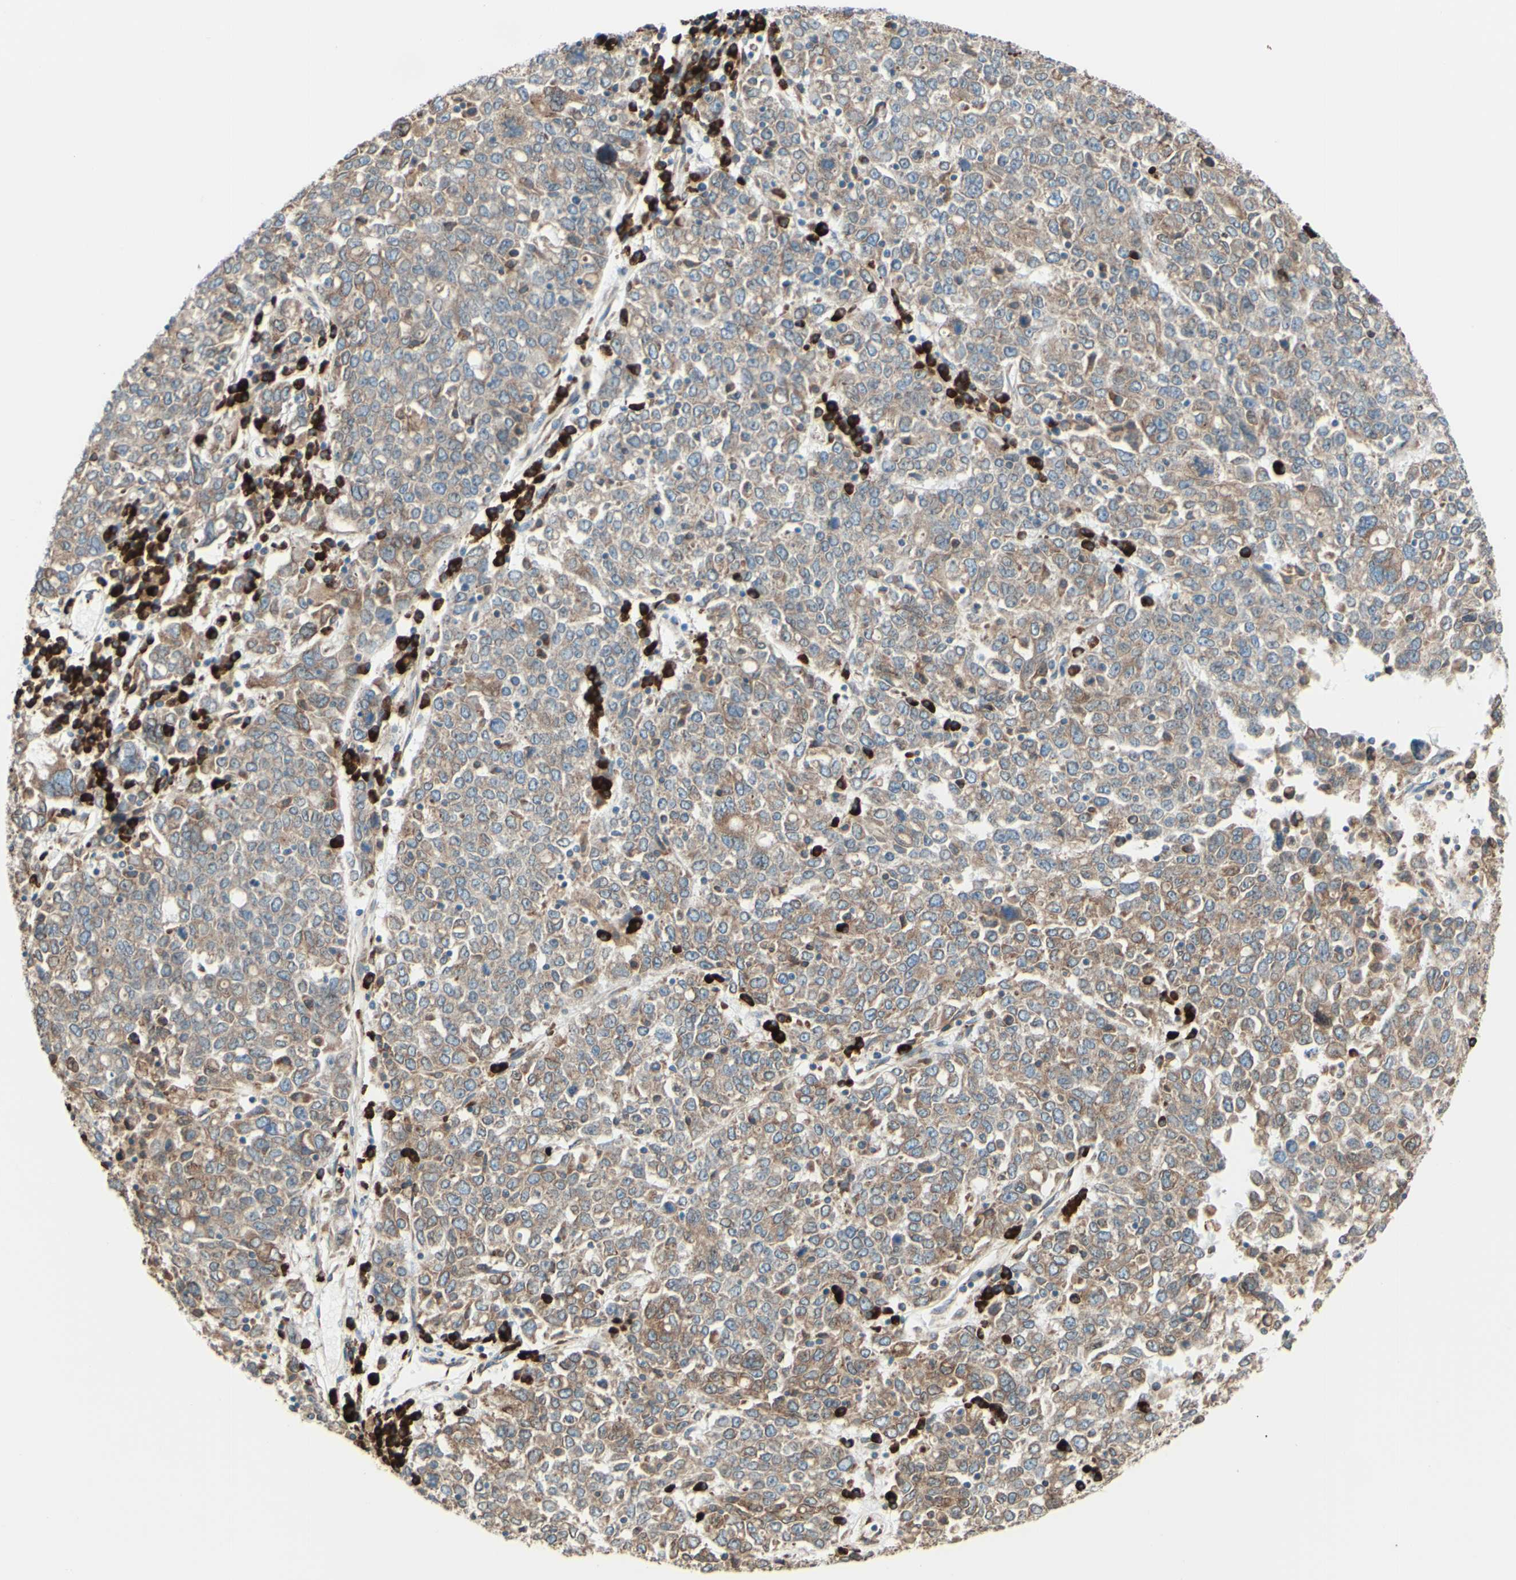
{"staining": {"intensity": "moderate", "quantity": ">75%", "location": "cytoplasmic/membranous"}, "tissue": "ovarian cancer", "cell_type": "Tumor cells", "image_type": "cancer", "snomed": [{"axis": "morphology", "description": "Carcinoma, endometroid"}, {"axis": "topography", "description": "Ovary"}], "caption": "An image of ovarian endometroid carcinoma stained for a protein demonstrates moderate cytoplasmic/membranous brown staining in tumor cells. The protein is shown in brown color, while the nuclei are stained blue.", "gene": "DNAJB11", "patient": {"sex": "female", "age": 62}}